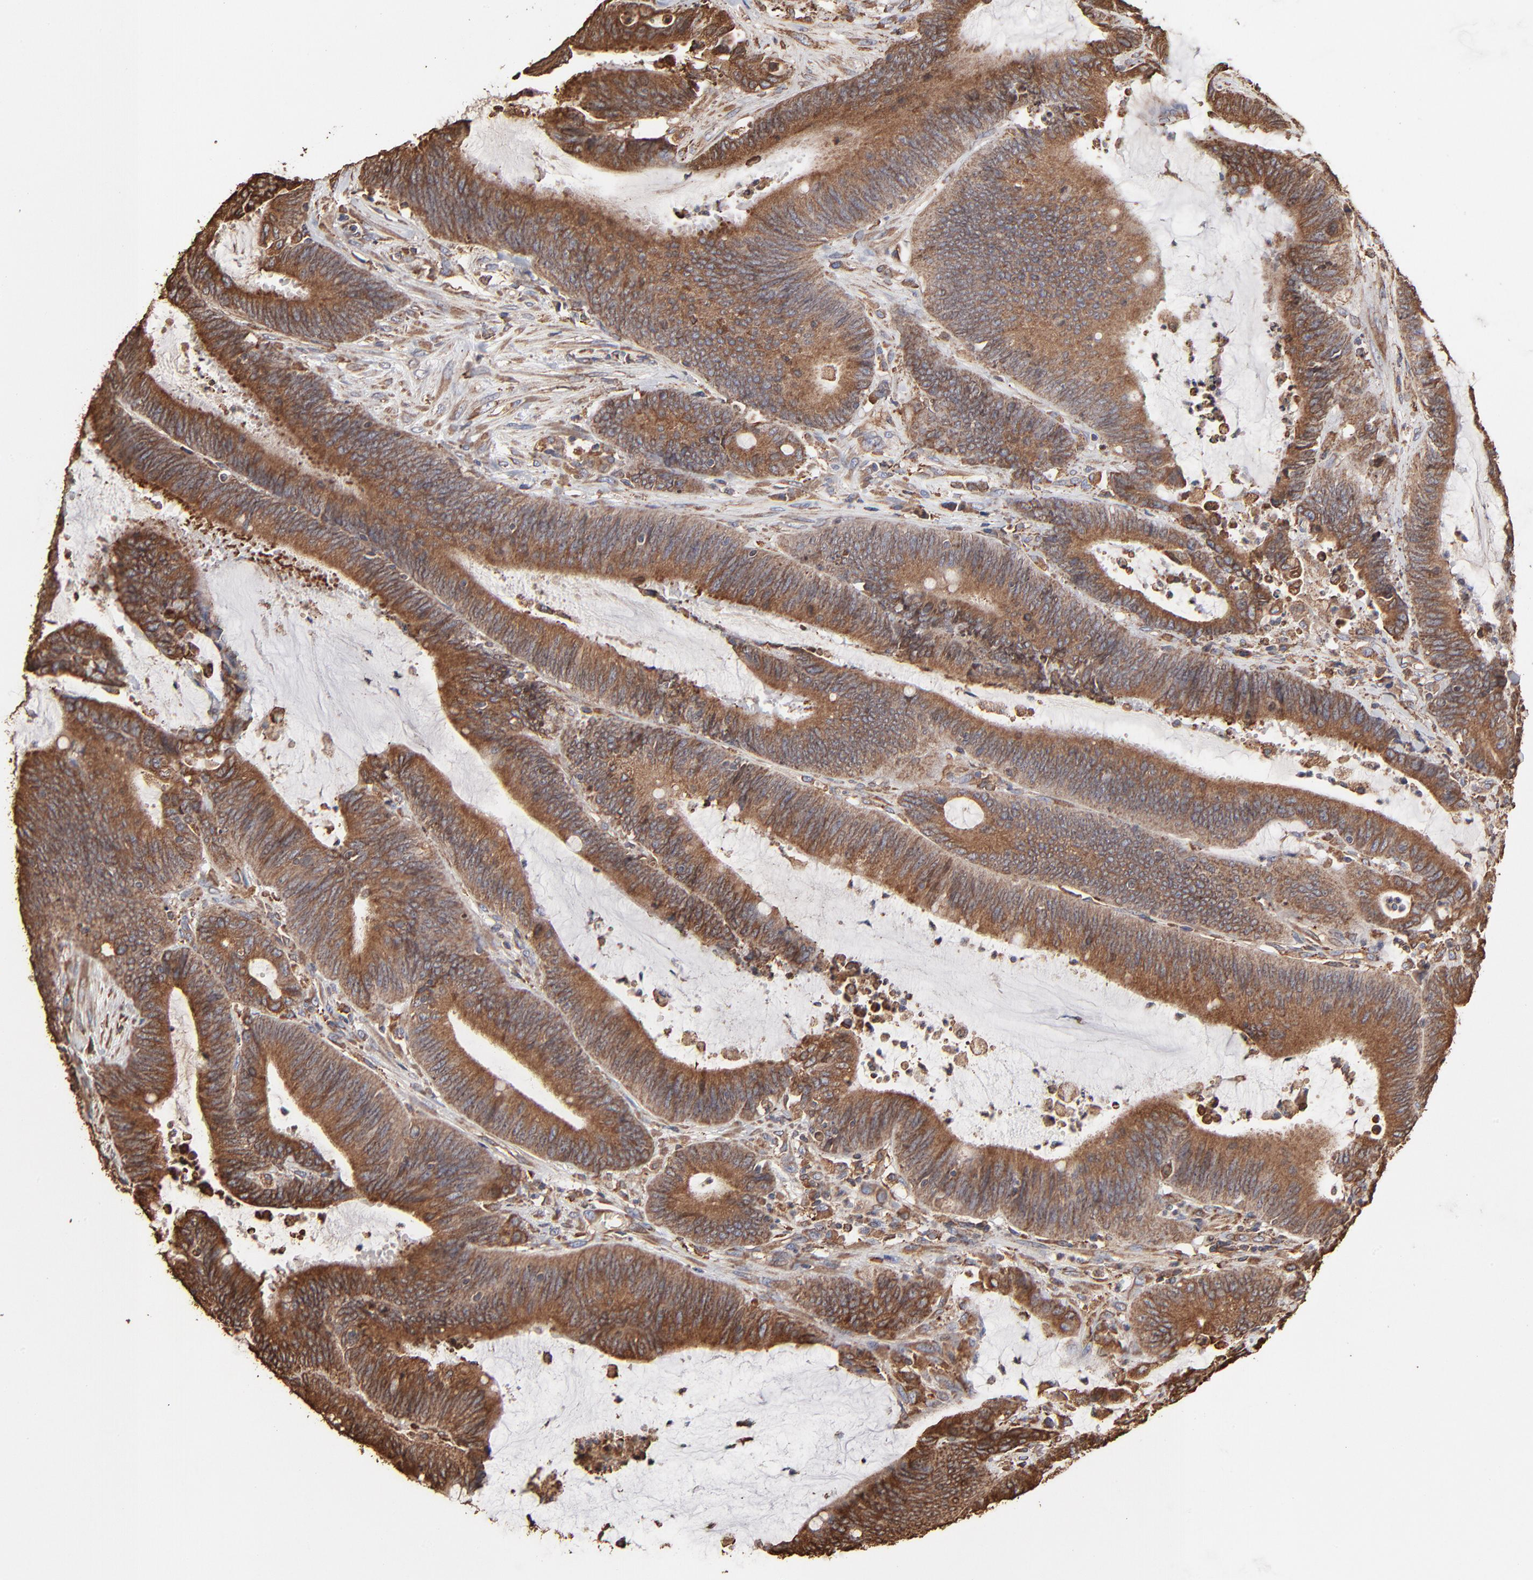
{"staining": {"intensity": "moderate", "quantity": ">75%", "location": "cytoplasmic/membranous"}, "tissue": "colorectal cancer", "cell_type": "Tumor cells", "image_type": "cancer", "snomed": [{"axis": "morphology", "description": "Adenocarcinoma, NOS"}, {"axis": "topography", "description": "Rectum"}], "caption": "About >75% of tumor cells in human colorectal cancer demonstrate moderate cytoplasmic/membranous protein positivity as visualized by brown immunohistochemical staining.", "gene": "PDIA3", "patient": {"sex": "female", "age": 66}}